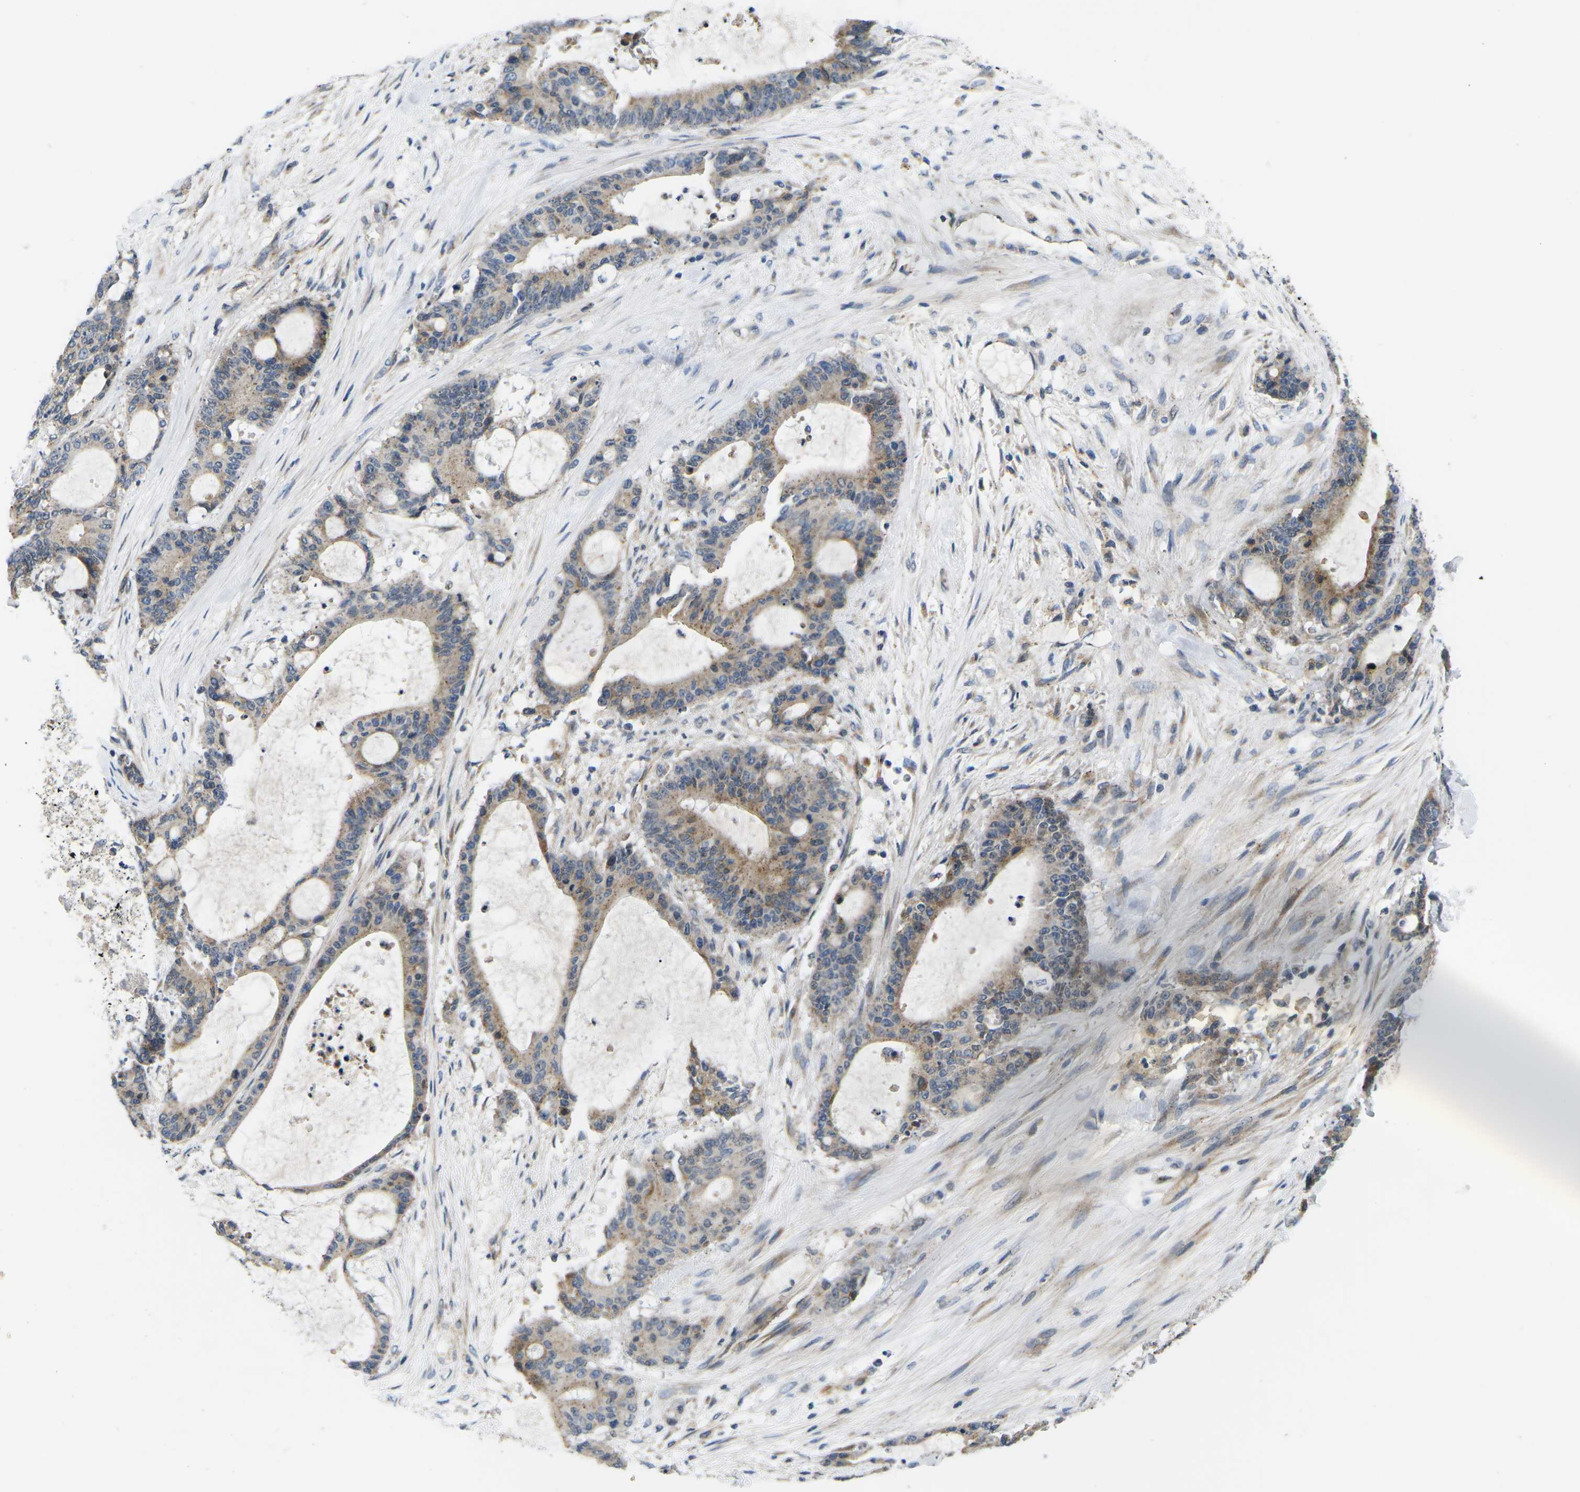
{"staining": {"intensity": "moderate", "quantity": ">75%", "location": "cytoplasmic/membranous"}, "tissue": "liver cancer", "cell_type": "Tumor cells", "image_type": "cancer", "snomed": [{"axis": "morphology", "description": "Cholangiocarcinoma"}, {"axis": "topography", "description": "Liver"}], "caption": "An image of liver cancer (cholangiocarcinoma) stained for a protein exhibits moderate cytoplasmic/membranous brown staining in tumor cells. (IHC, brightfield microscopy, high magnification).", "gene": "ERBB4", "patient": {"sex": "female", "age": 73}}